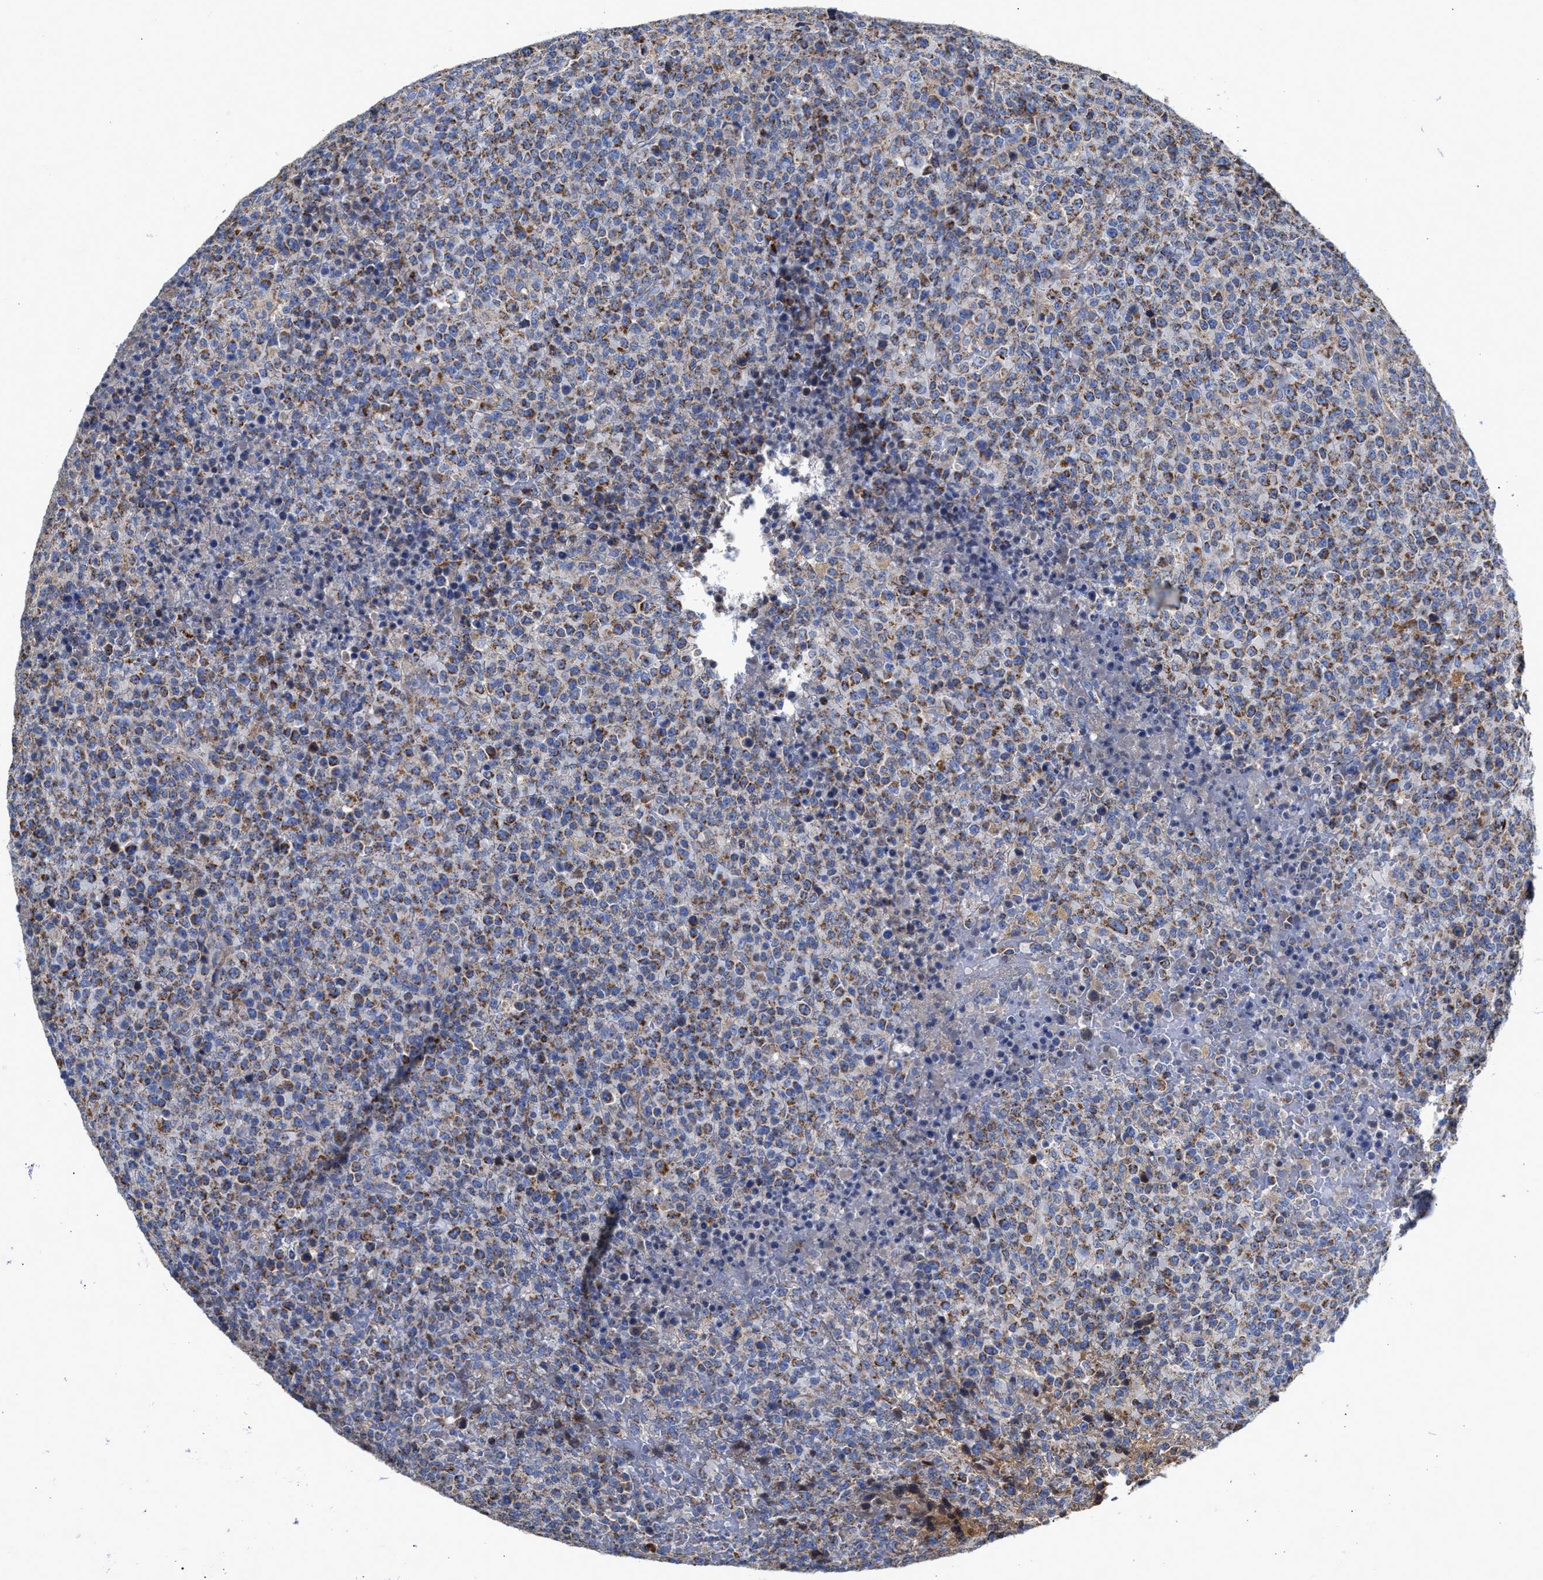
{"staining": {"intensity": "moderate", "quantity": "25%-75%", "location": "cytoplasmic/membranous"}, "tissue": "lymphoma", "cell_type": "Tumor cells", "image_type": "cancer", "snomed": [{"axis": "morphology", "description": "Malignant lymphoma, non-Hodgkin's type, High grade"}, {"axis": "topography", "description": "Lymph node"}], "caption": "DAB (3,3'-diaminobenzidine) immunohistochemical staining of malignant lymphoma, non-Hodgkin's type (high-grade) displays moderate cytoplasmic/membranous protein expression in about 25%-75% of tumor cells.", "gene": "MECR", "patient": {"sex": "male", "age": 13}}